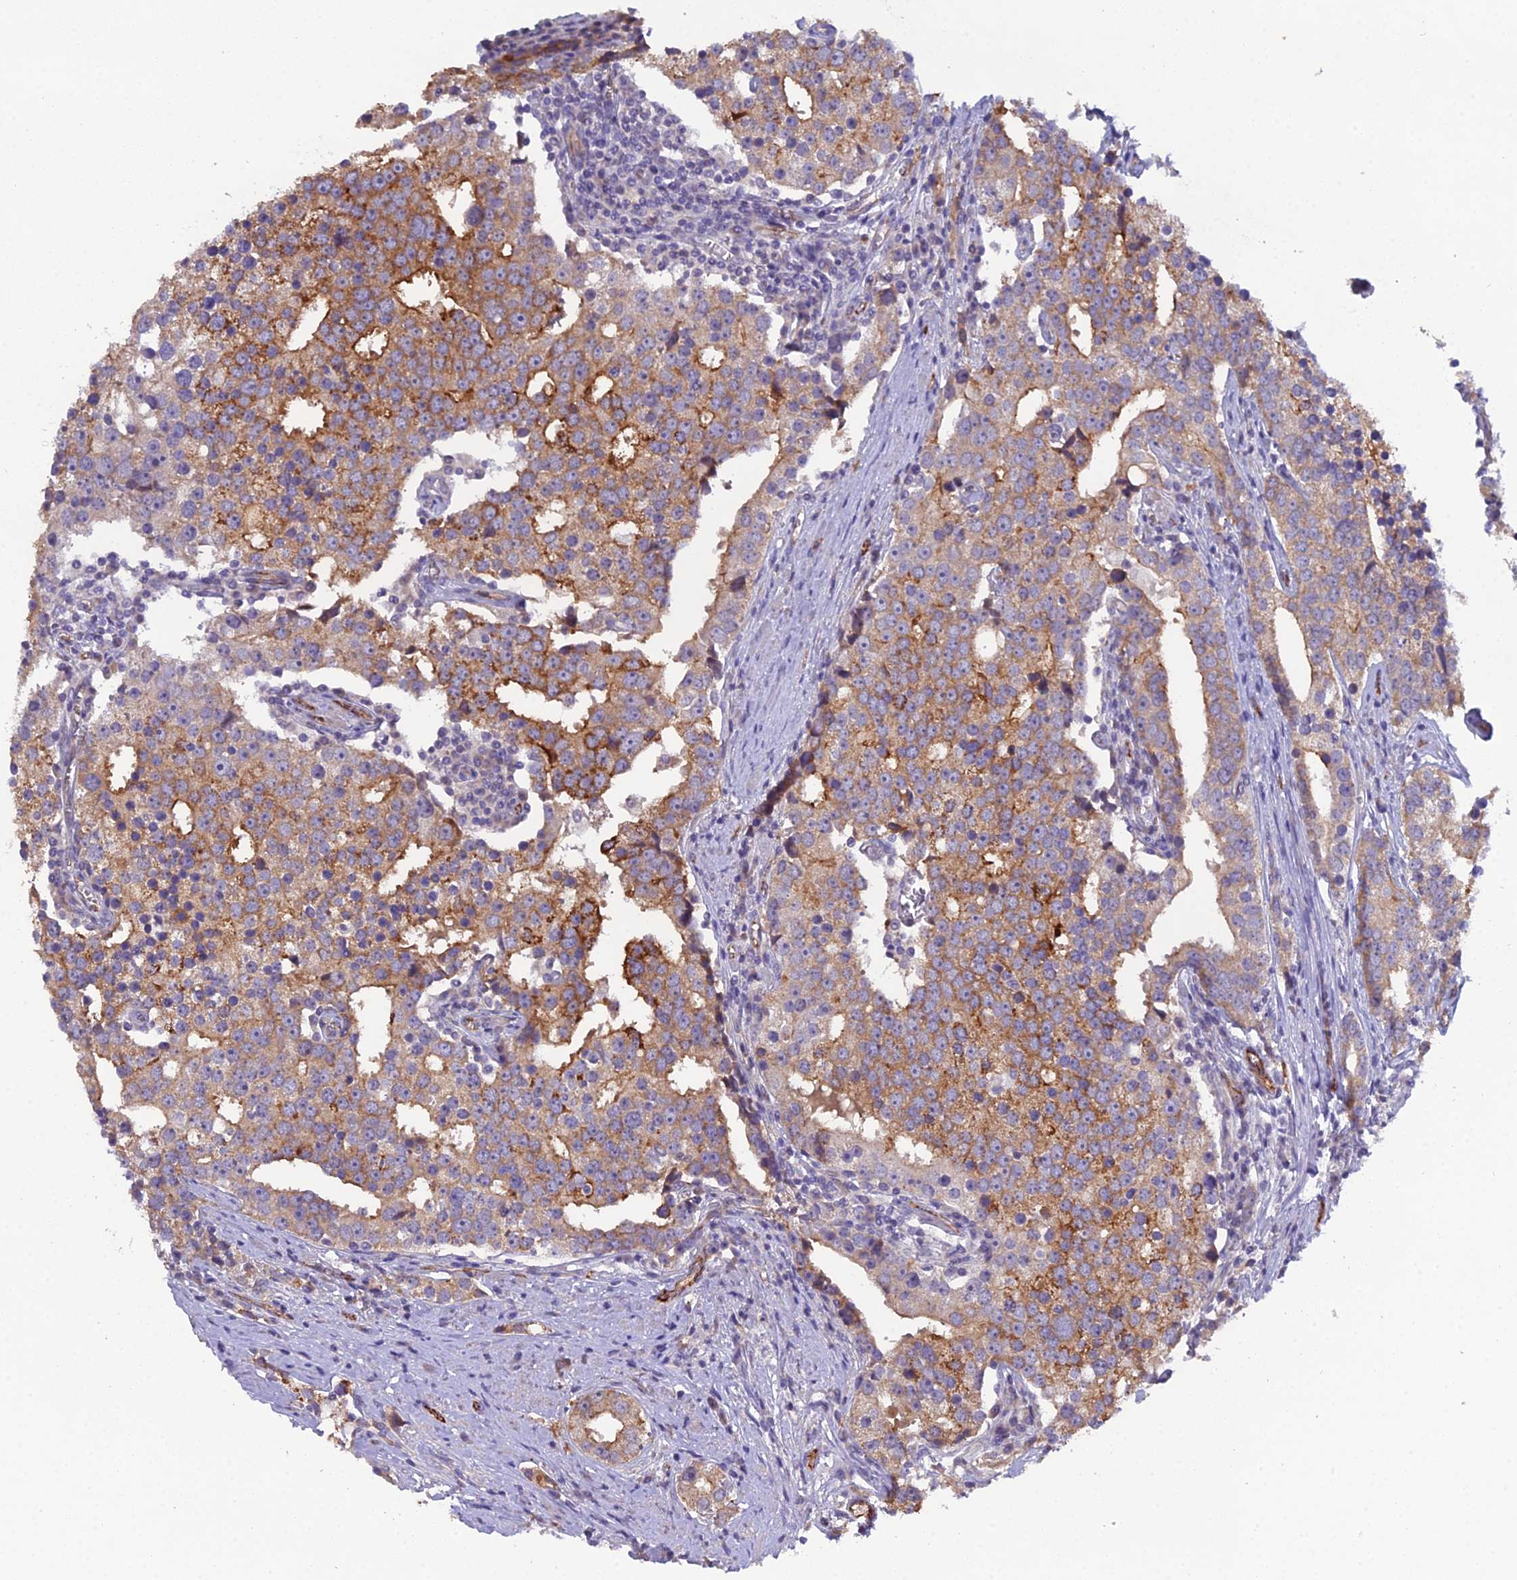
{"staining": {"intensity": "moderate", "quantity": ">75%", "location": "cytoplasmic/membranous"}, "tissue": "prostate cancer", "cell_type": "Tumor cells", "image_type": "cancer", "snomed": [{"axis": "morphology", "description": "Adenocarcinoma, High grade"}, {"axis": "topography", "description": "Prostate"}], "caption": "This is an image of immunohistochemistry staining of adenocarcinoma (high-grade) (prostate), which shows moderate expression in the cytoplasmic/membranous of tumor cells.", "gene": "CFAP47", "patient": {"sex": "male", "age": 71}}